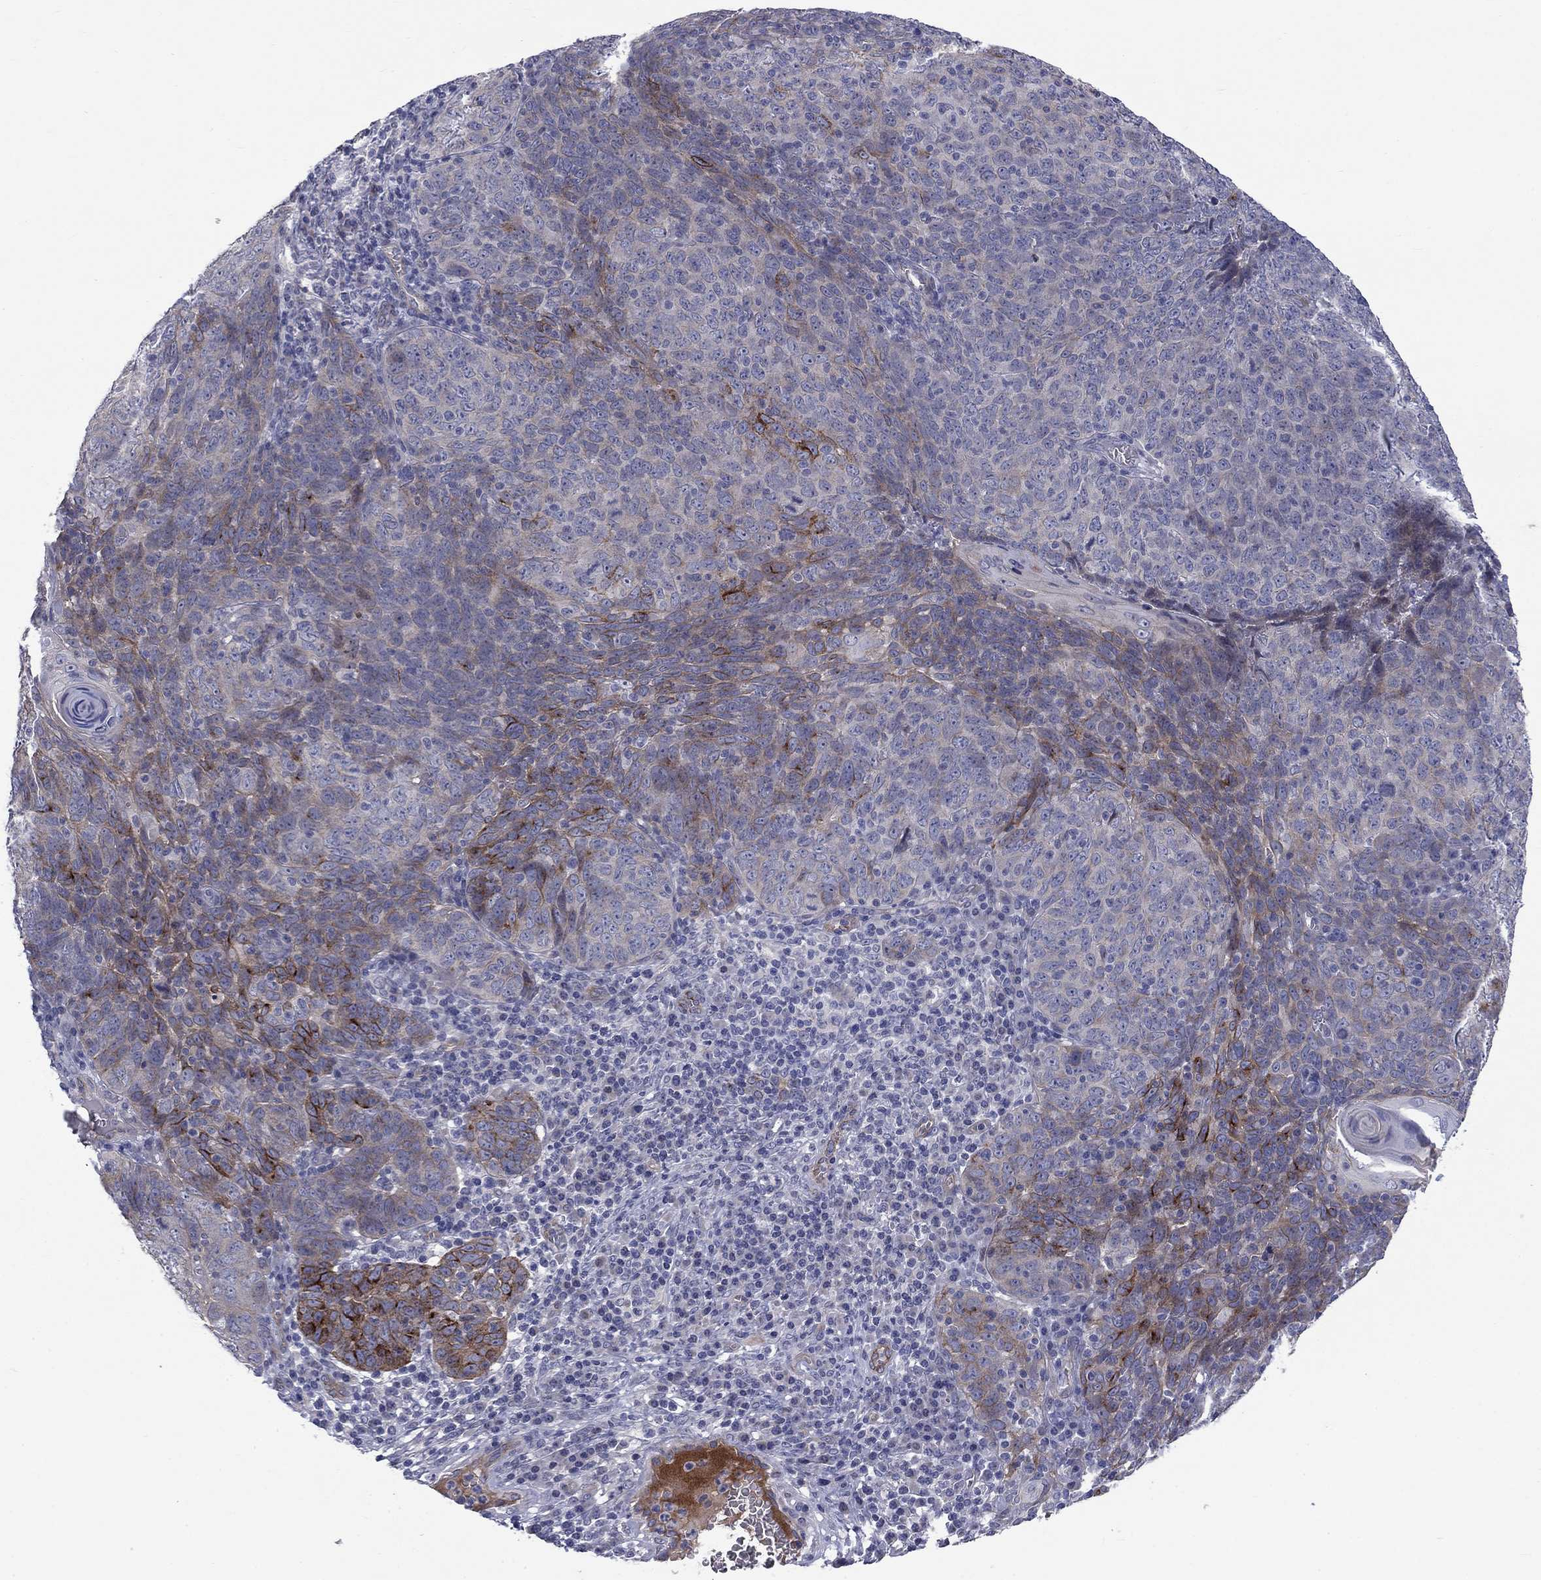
{"staining": {"intensity": "strong", "quantity": "<25%", "location": "cytoplasmic/membranous"}, "tissue": "skin cancer", "cell_type": "Tumor cells", "image_type": "cancer", "snomed": [{"axis": "morphology", "description": "Squamous cell carcinoma, NOS"}, {"axis": "topography", "description": "Skin"}, {"axis": "topography", "description": "Anal"}], "caption": "IHC histopathology image of neoplastic tissue: squamous cell carcinoma (skin) stained using IHC displays medium levels of strong protein expression localized specifically in the cytoplasmic/membranous of tumor cells, appearing as a cytoplasmic/membranous brown color.", "gene": "SLC1A1", "patient": {"sex": "female", "age": 51}}